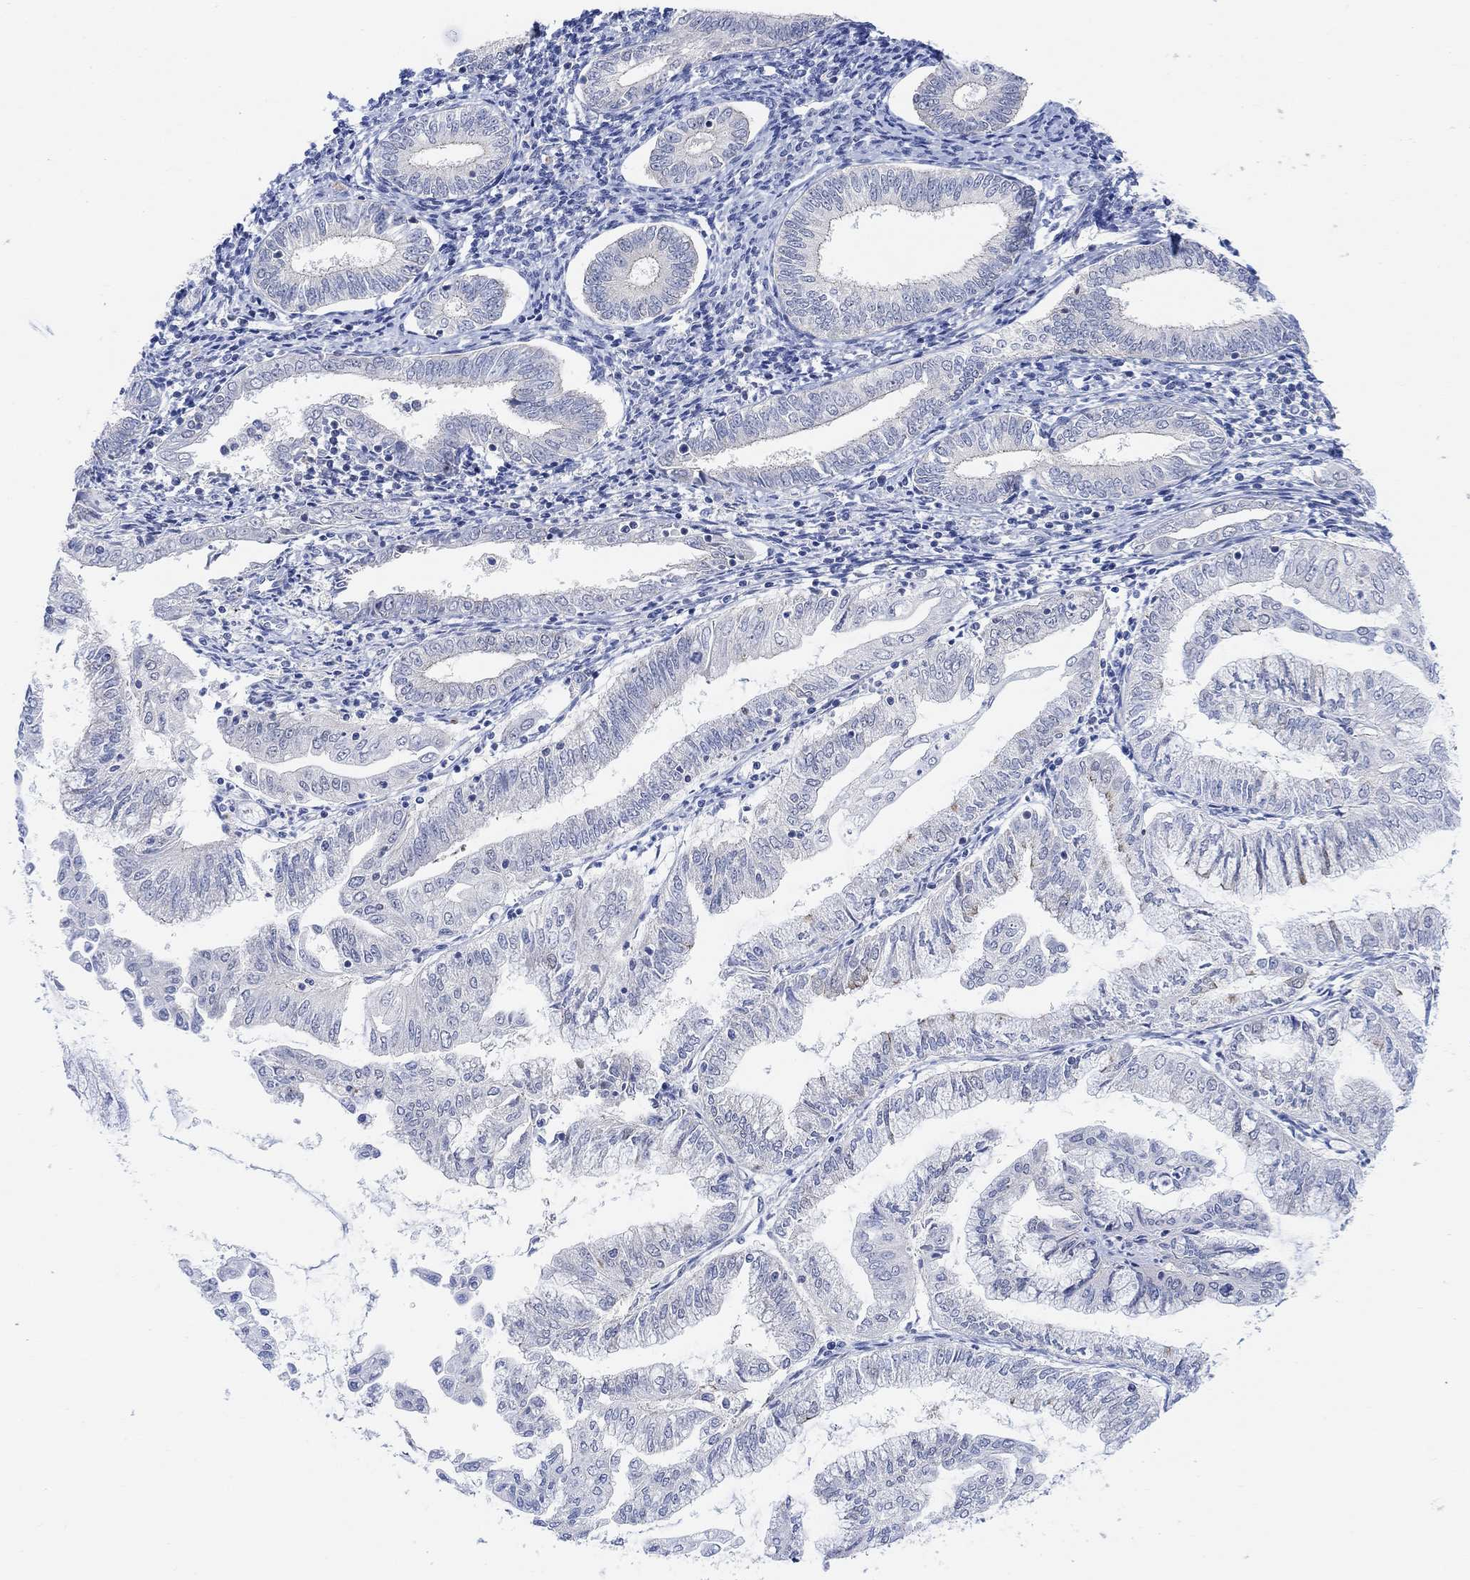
{"staining": {"intensity": "negative", "quantity": "none", "location": "none"}, "tissue": "endometrial cancer", "cell_type": "Tumor cells", "image_type": "cancer", "snomed": [{"axis": "morphology", "description": "Adenocarcinoma, NOS"}, {"axis": "topography", "description": "Endometrium"}], "caption": "Endometrial cancer stained for a protein using IHC shows no staining tumor cells.", "gene": "RIMS1", "patient": {"sex": "female", "age": 56}}